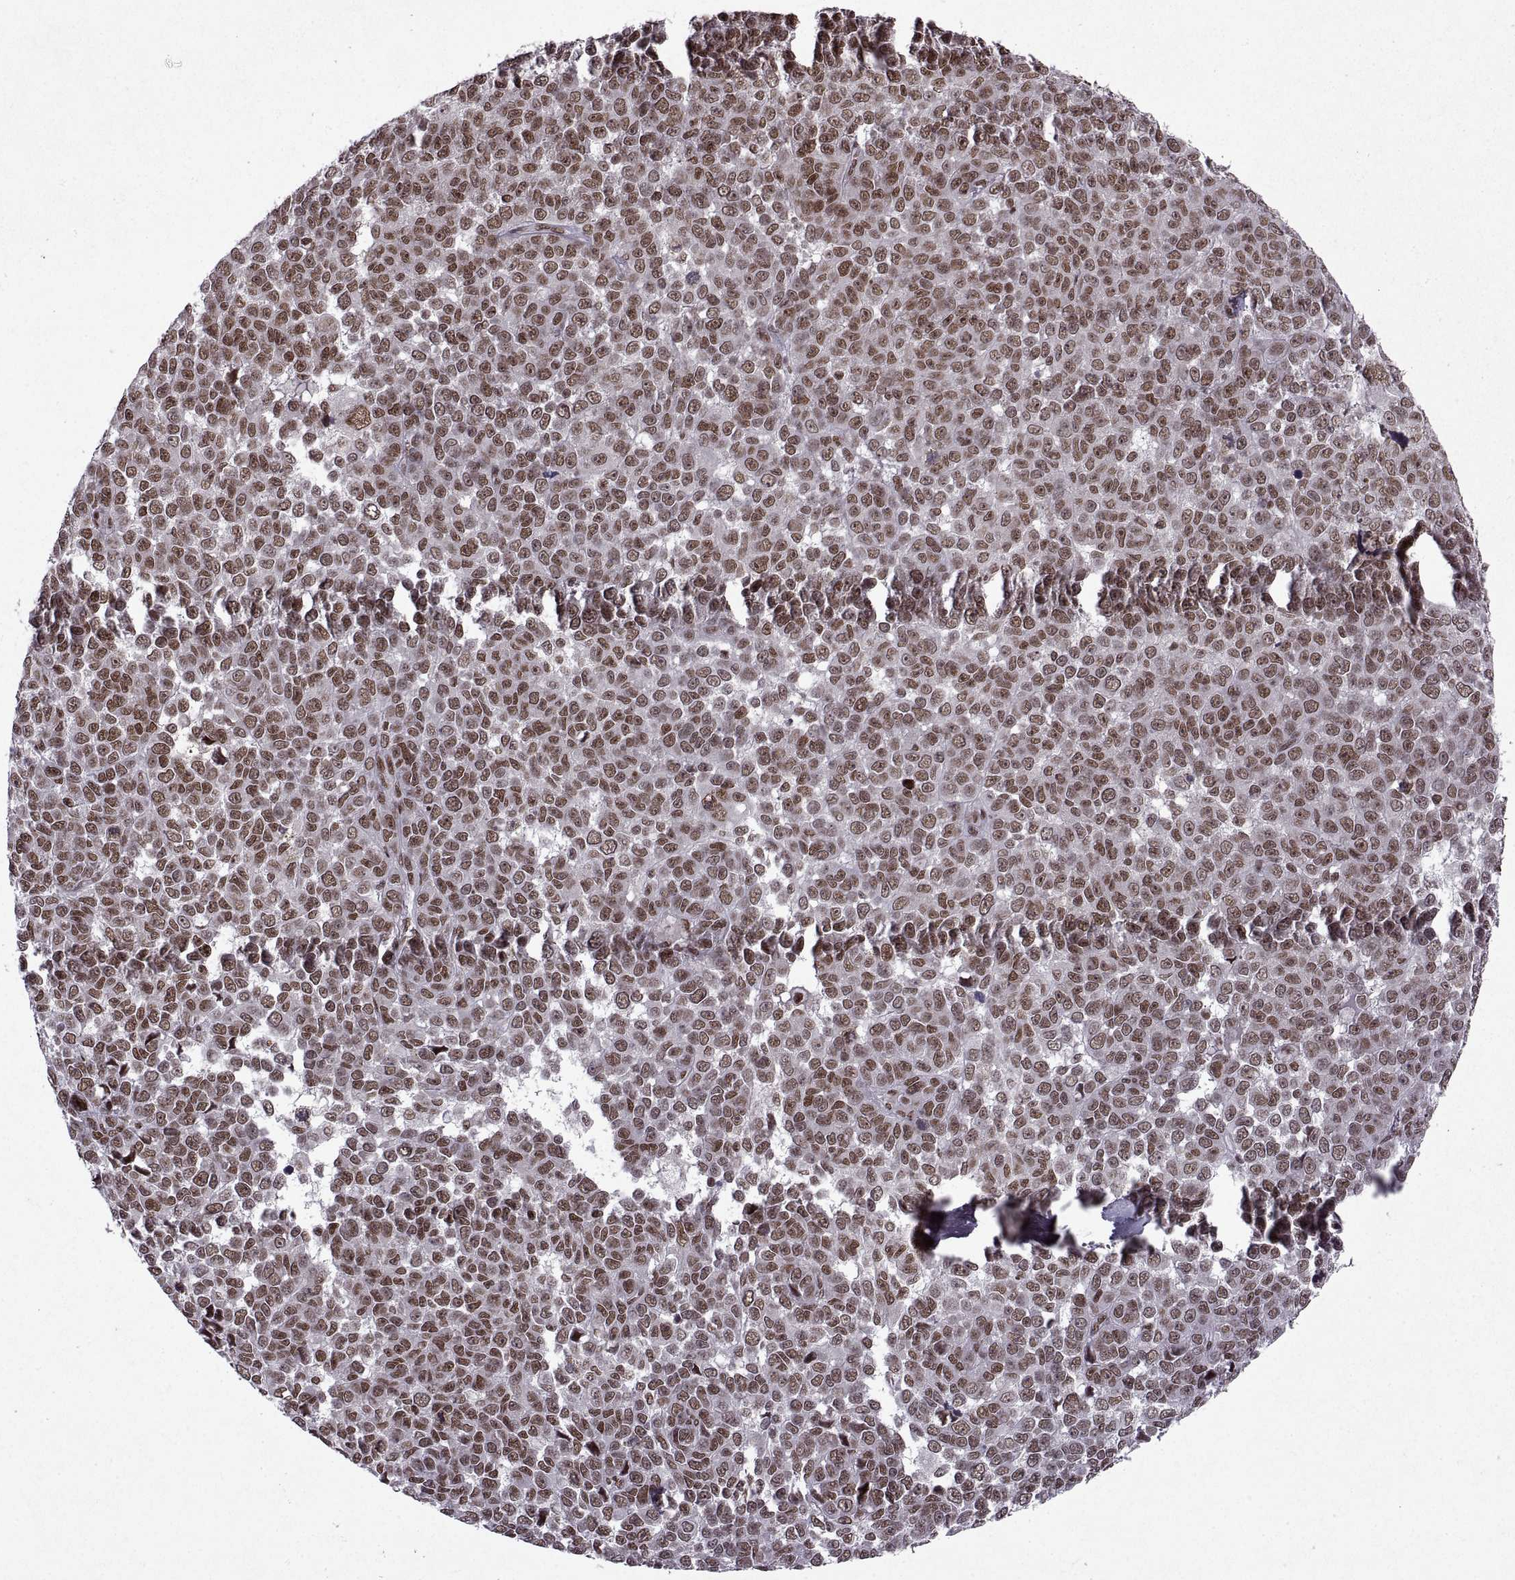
{"staining": {"intensity": "strong", "quantity": ">75%", "location": "nuclear"}, "tissue": "melanoma", "cell_type": "Tumor cells", "image_type": "cancer", "snomed": [{"axis": "morphology", "description": "Malignant melanoma, NOS"}, {"axis": "topography", "description": "Skin"}], "caption": "Protein expression analysis of melanoma shows strong nuclear positivity in approximately >75% of tumor cells. (DAB (3,3'-diaminobenzidine) = brown stain, brightfield microscopy at high magnification).", "gene": "MT1E", "patient": {"sex": "female", "age": 95}}